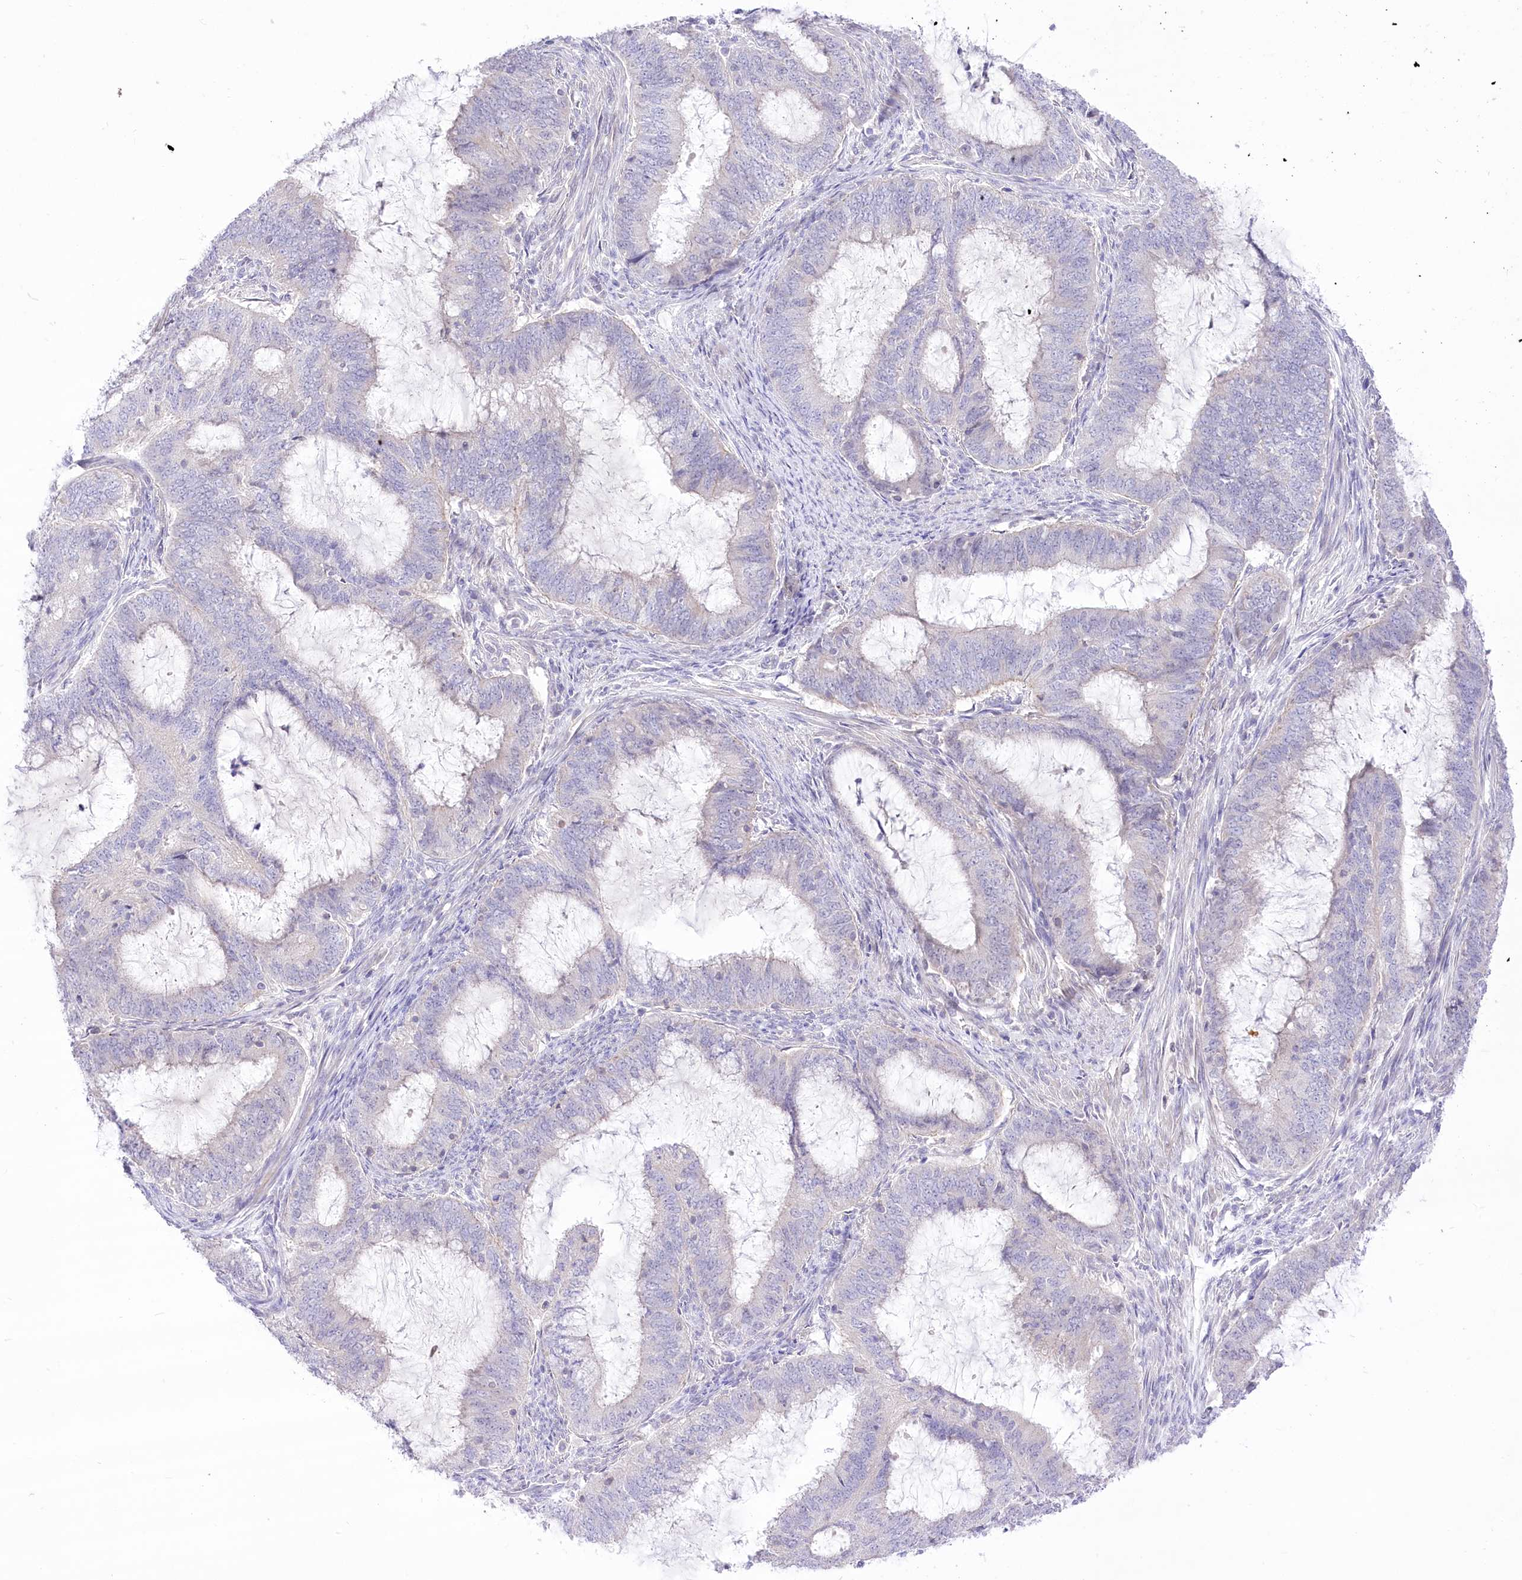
{"staining": {"intensity": "negative", "quantity": "none", "location": "none"}, "tissue": "endometrial cancer", "cell_type": "Tumor cells", "image_type": "cancer", "snomed": [{"axis": "morphology", "description": "Adenocarcinoma, NOS"}, {"axis": "topography", "description": "Endometrium"}], "caption": "IHC of human endometrial cancer (adenocarcinoma) reveals no positivity in tumor cells.", "gene": "HELT", "patient": {"sex": "female", "age": 51}}